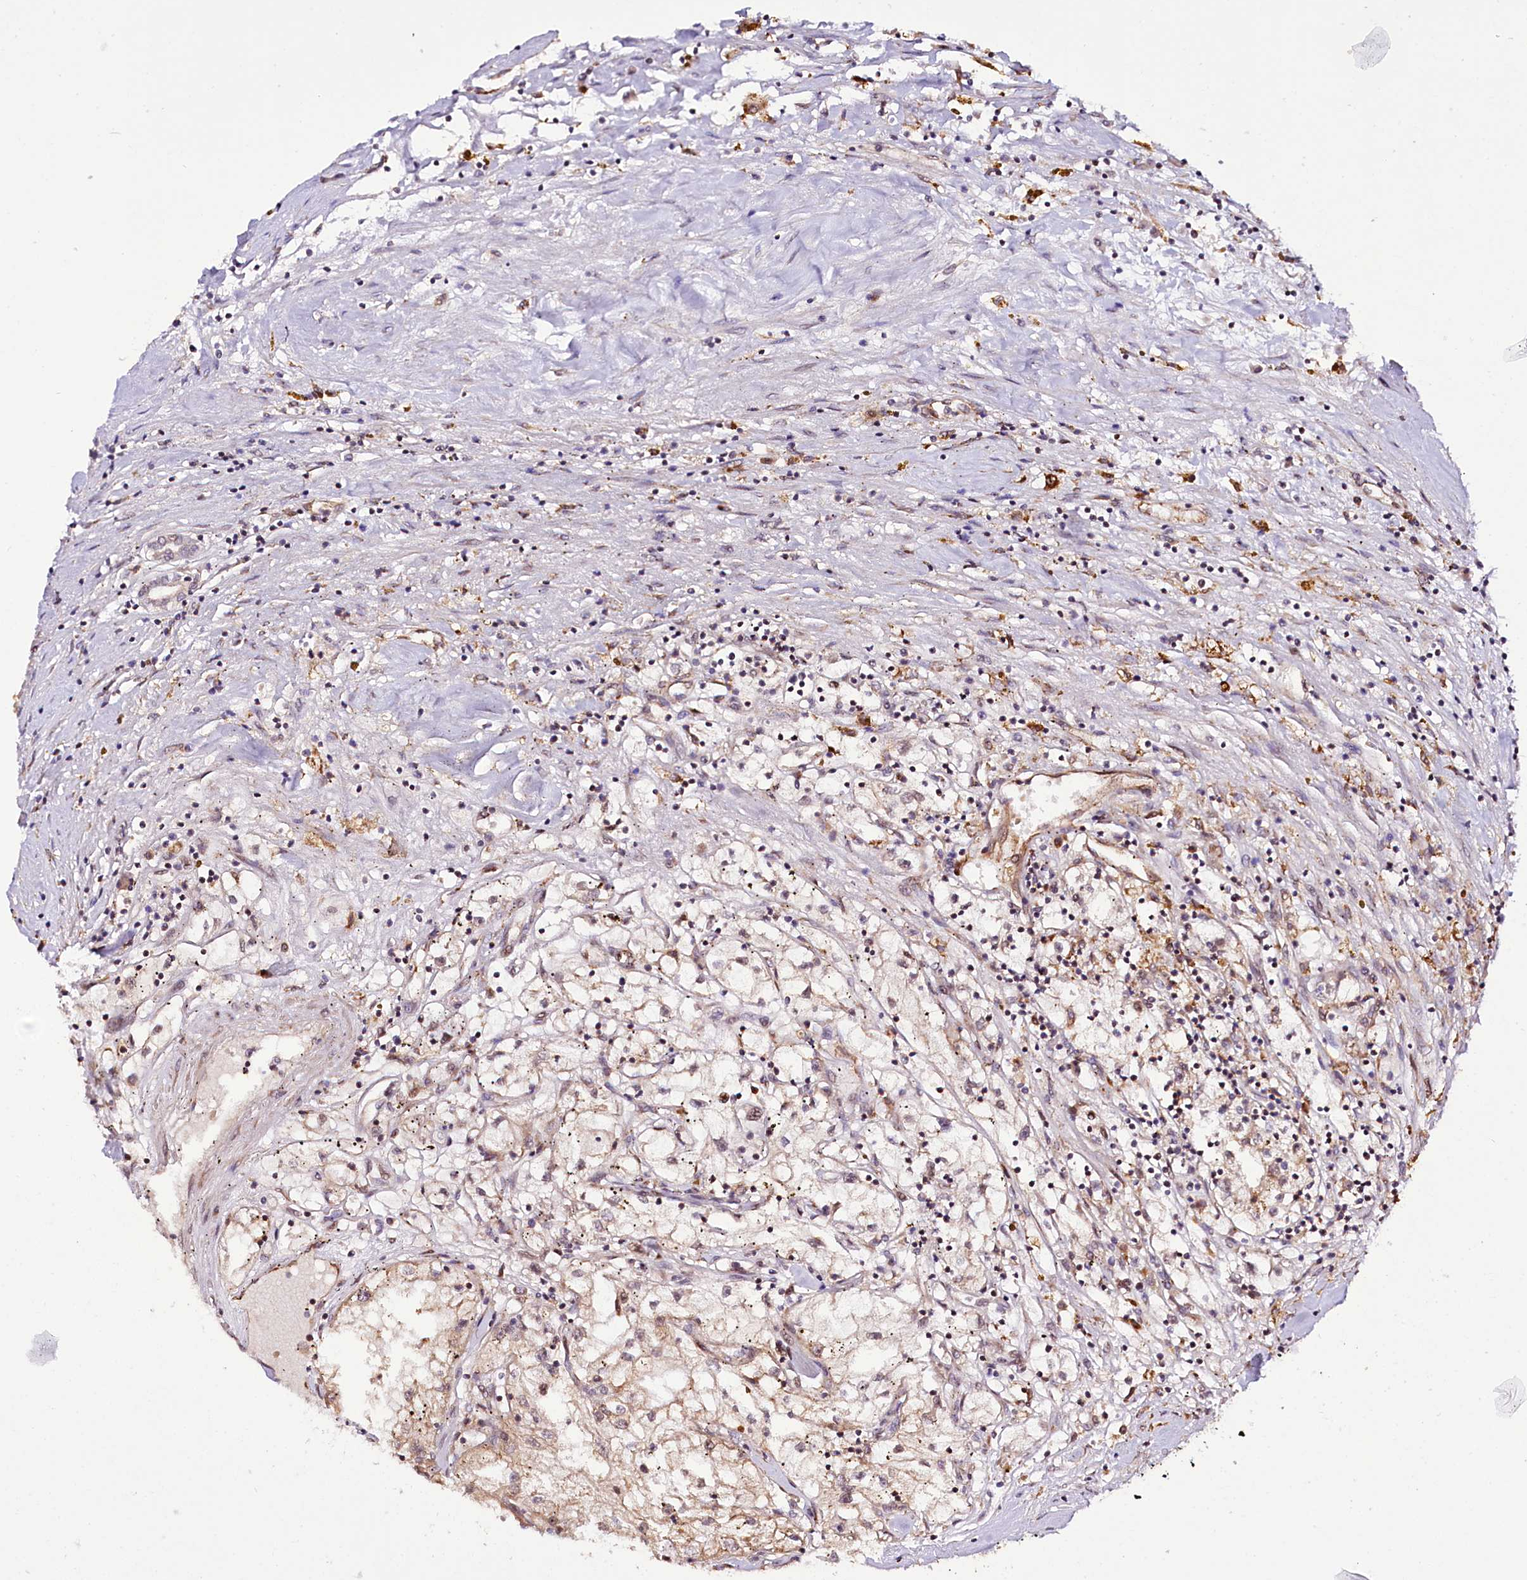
{"staining": {"intensity": "weak", "quantity": "<25%", "location": "cytoplasmic/membranous"}, "tissue": "renal cancer", "cell_type": "Tumor cells", "image_type": "cancer", "snomed": [{"axis": "morphology", "description": "Adenocarcinoma, NOS"}, {"axis": "topography", "description": "Kidney"}], "caption": "High magnification brightfield microscopy of renal adenocarcinoma stained with DAB (3,3'-diaminobenzidine) (brown) and counterstained with hematoxylin (blue): tumor cells show no significant positivity.", "gene": "CUTC", "patient": {"sex": "male", "age": 56}}